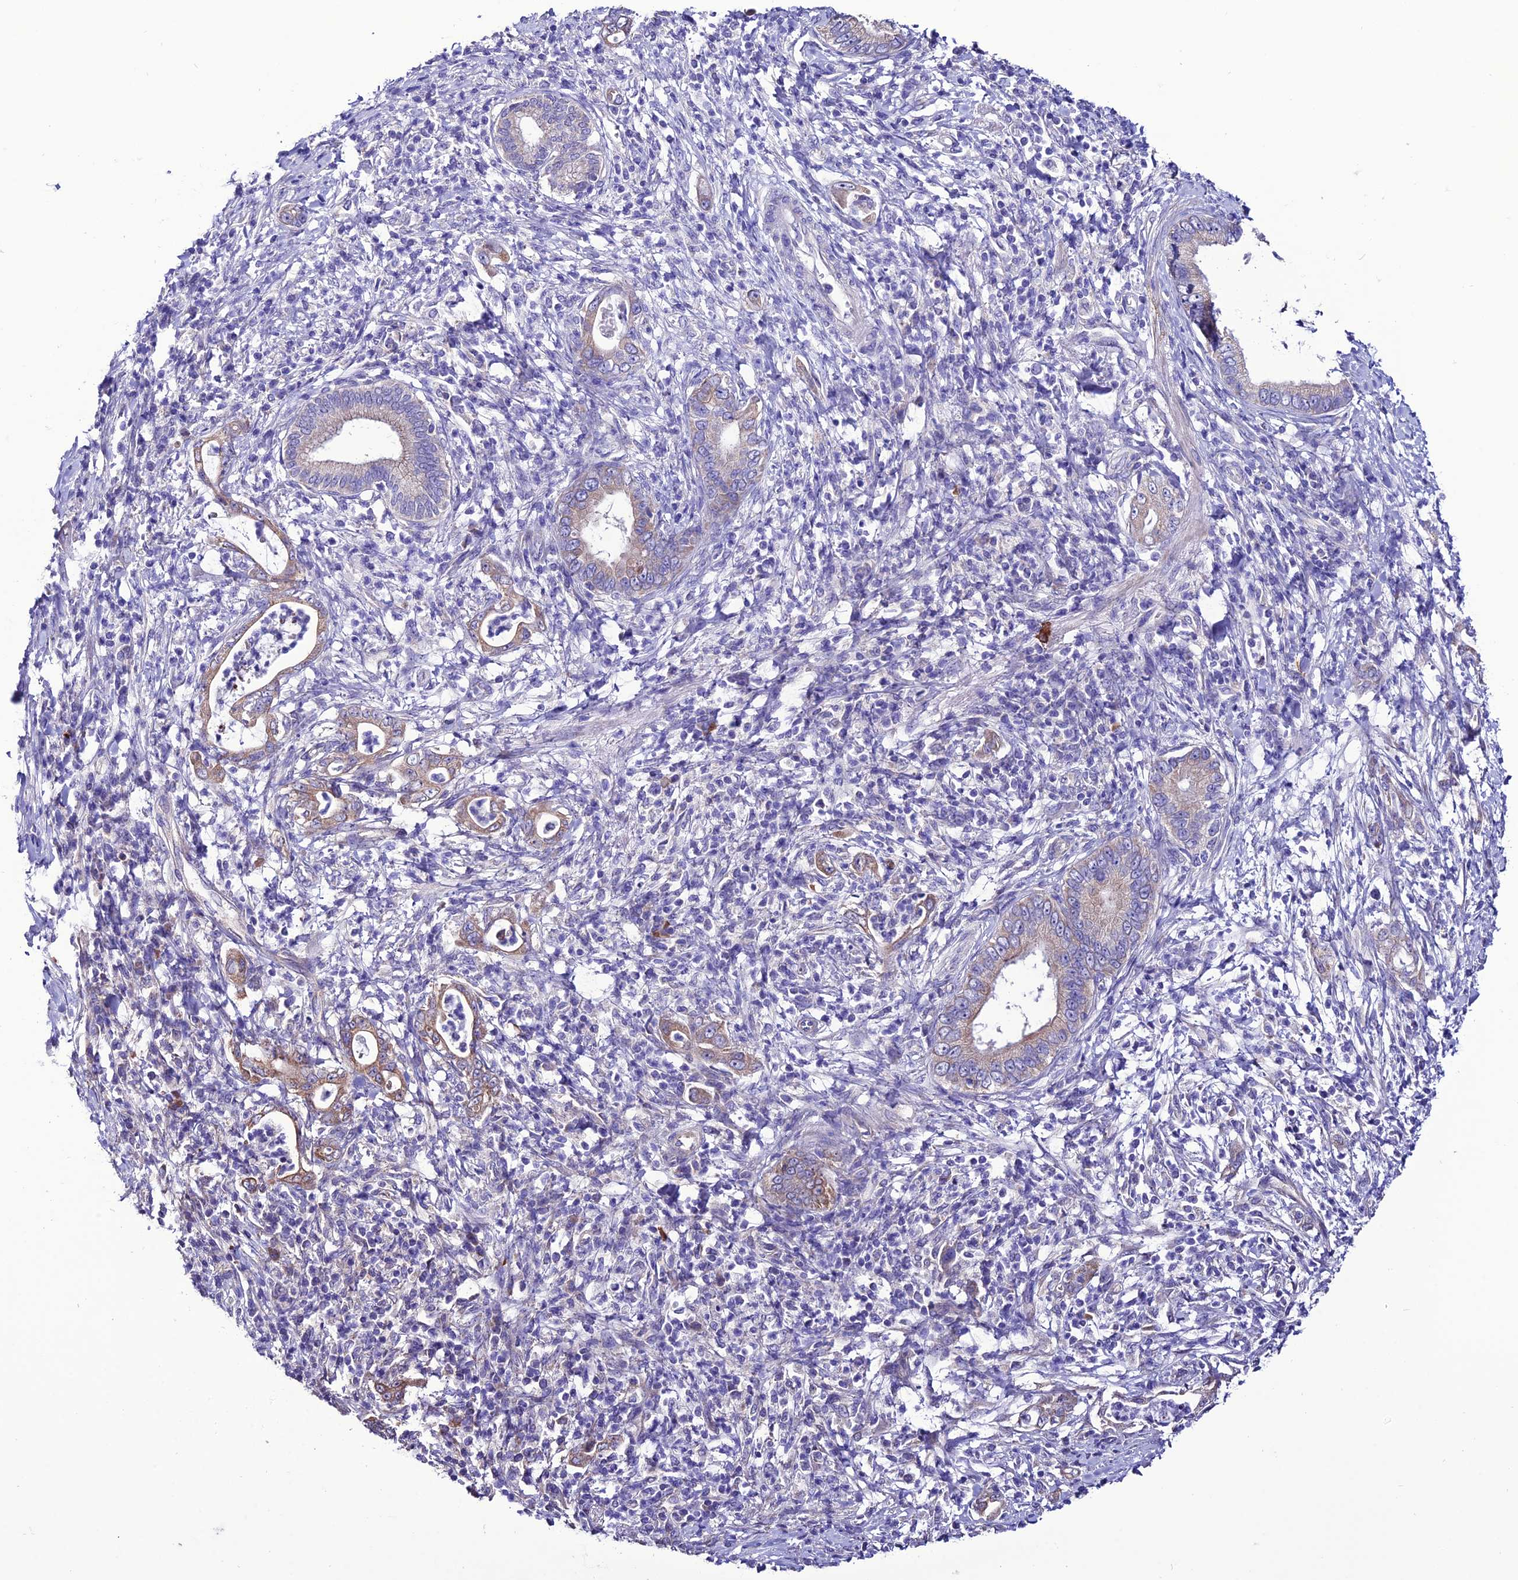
{"staining": {"intensity": "moderate", "quantity": "25%-75%", "location": "cytoplasmic/membranous"}, "tissue": "pancreatic cancer", "cell_type": "Tumor cells", "image_type": "cancer", "snomed": [{"axis": "morphology", "description": "Normal tissue, NOS"}, {"axis": "morphology", "description": "Adenocarcinoma, NOS"}, {"axis": "topography", "description": "Pancreas"}], "caption": "Pancreatic adenocarcinoma stained with IHC displays moderate cytoplasmic/membranous expression in approximately 25%-75% of tumor cells. The staining was performed using DAB, with brown indicating positive protein expression. Nuclei are stained blue with hematoxylin.", "gene": "HOGA1", "patient": {"sex": "female", "age": 55}}